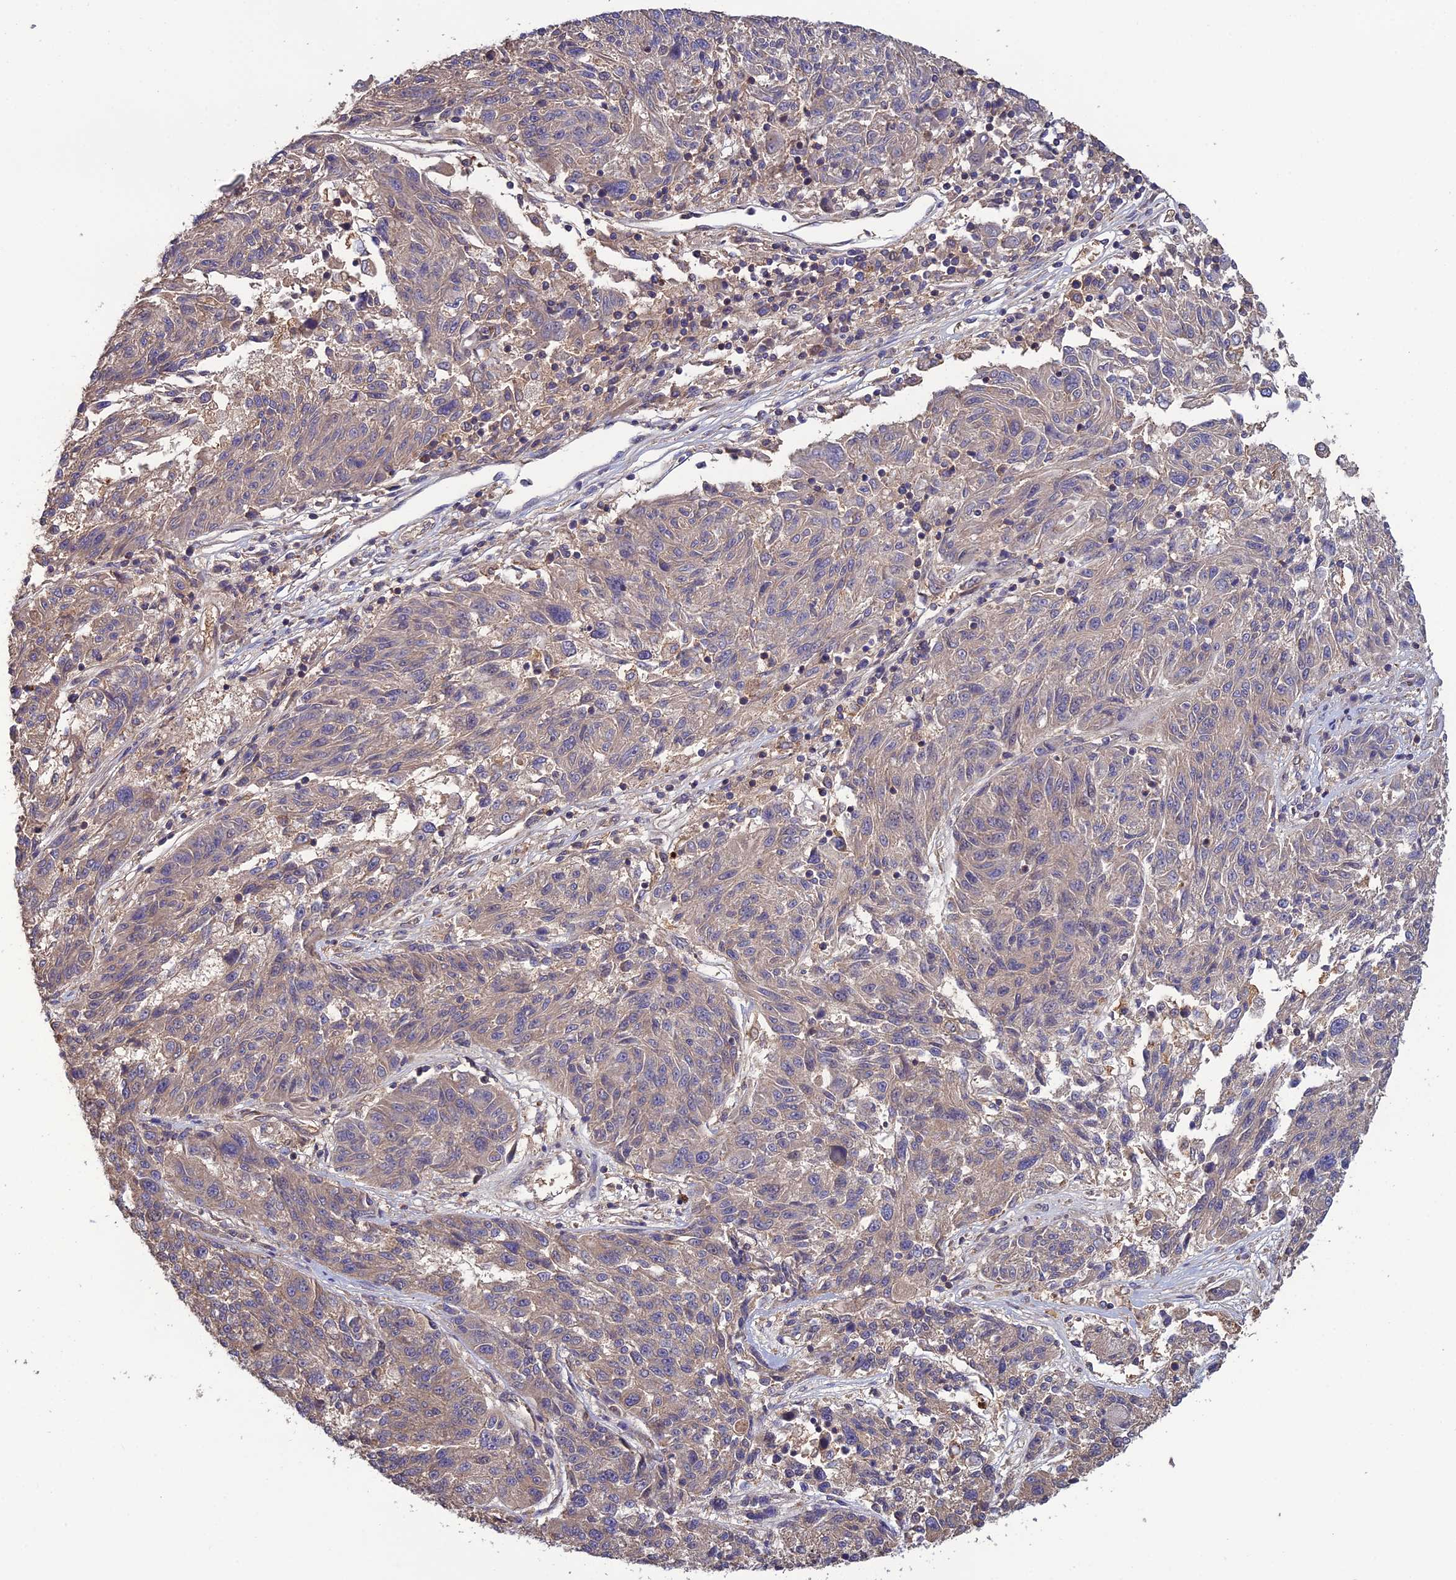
{"staining": {"intensity": "negative", "quantity": "none", "location": "none"}, "tissue": "melanoma", "cell_type": "Tumor cells", "image_type": "cancer", "snomed": [{"axis": "morphology", "description": "Malignant melanoma, NOS"}, {"axis": "topography", "description": "Skin"}], "caption": "Immunohistochemistry micrograph of melanoma stained for a protein (brown), which exhibits no staining in tumor cells. (DAB (3,3'-diaminobenzidine) IHC visualized using brightfield microscopy, high magnification).", "gene": "GALR2", "patient": {"sex": "male", "age": 53}}